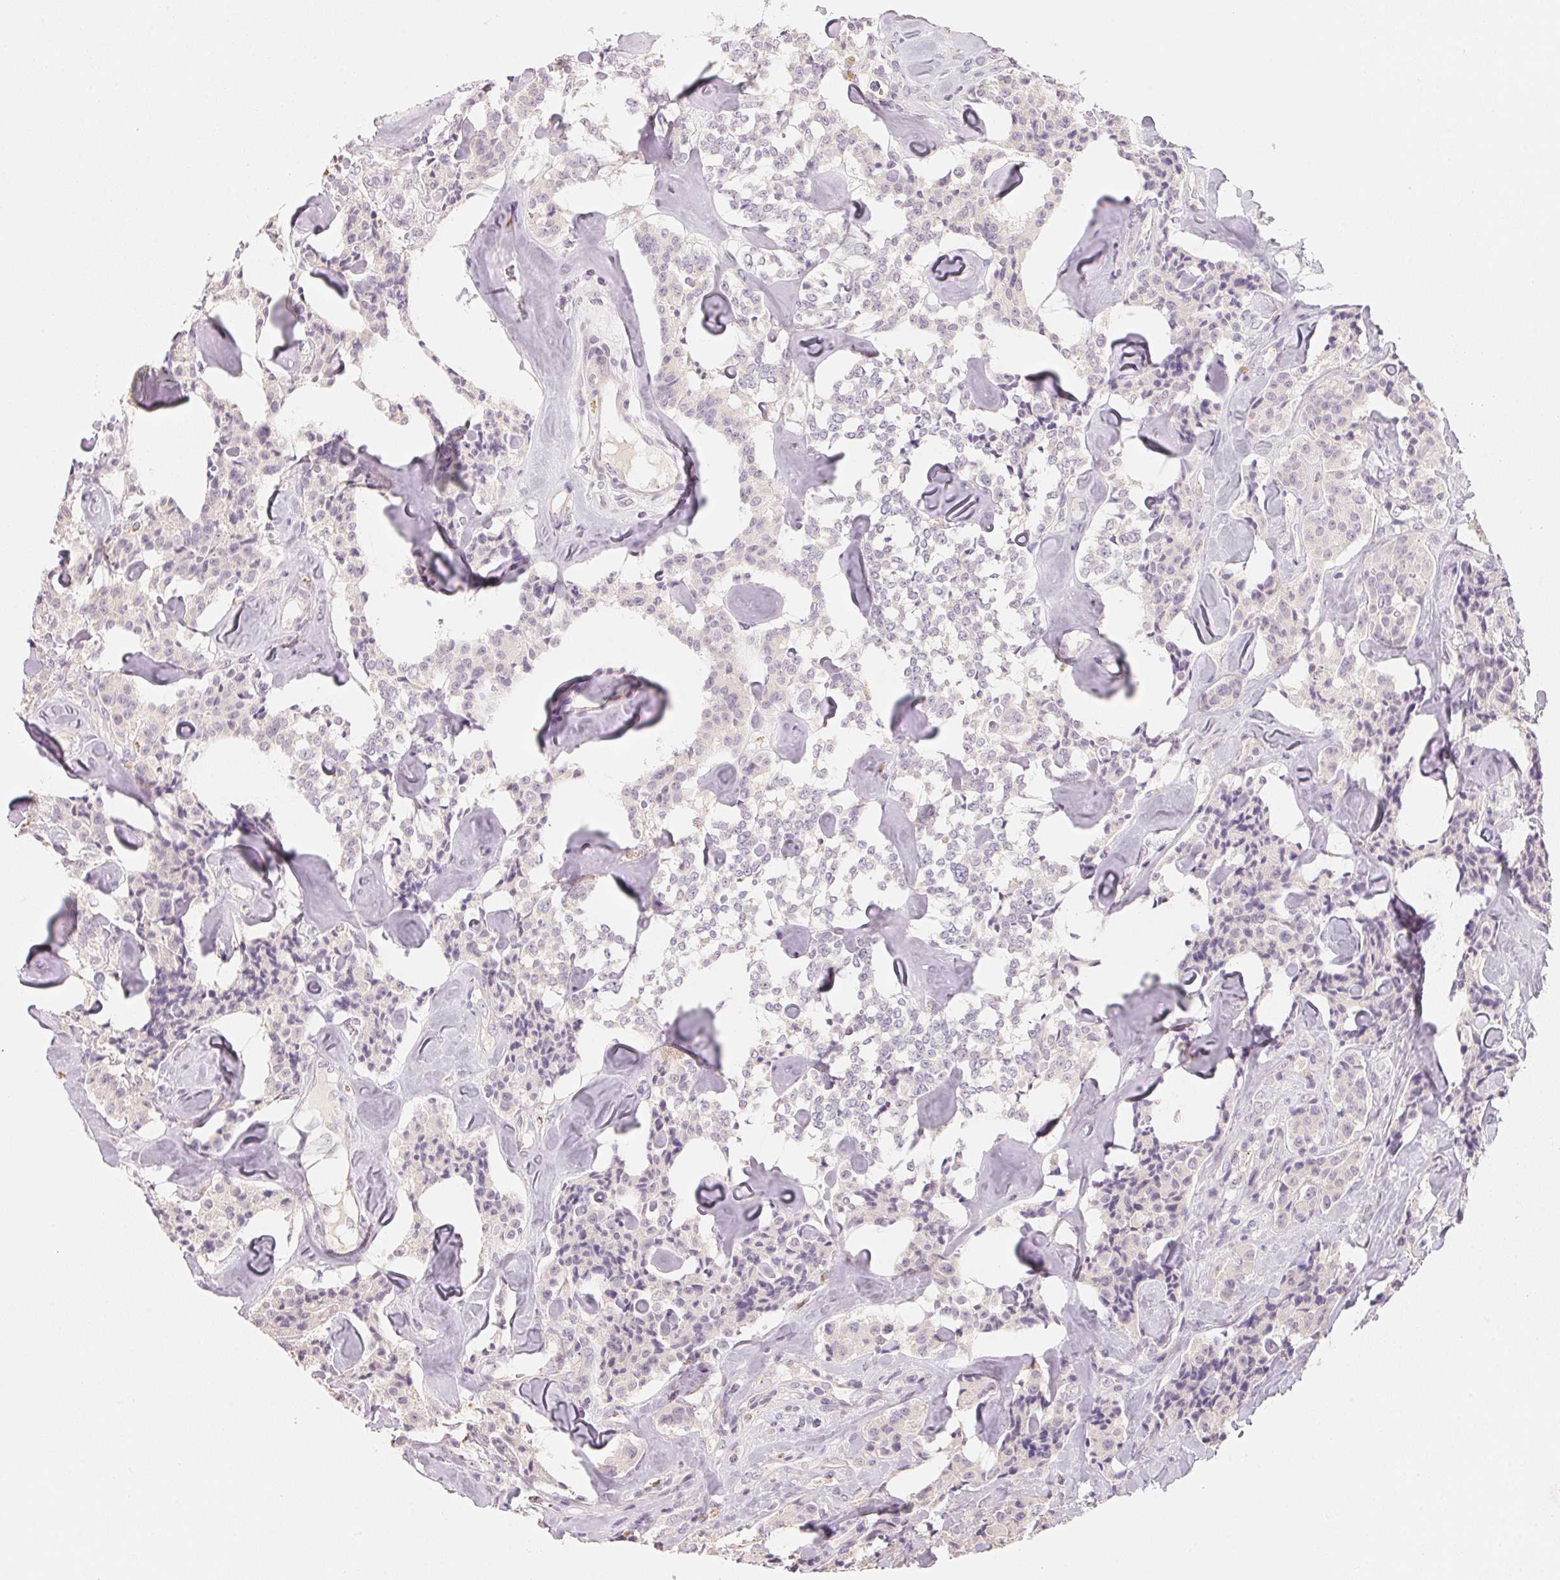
{"staining": {"intensity": "negative", "quantity": "none", "location": "none"}, "tissue": "carcinoid", "cell_type": "Tumor cells", "image_type": "cancer", "snomed": [{"axis": "morphology", "description": "Carcinoid, malignant, NOS"}, {"axis": "topography", "description": "Pancreas"}], "caption": "The histopathology image demonstrates no significant staining in tumor cells of carcinoid (malignant).", "gene": "TREH", "patient": {"sex": "male", "age": 41}}